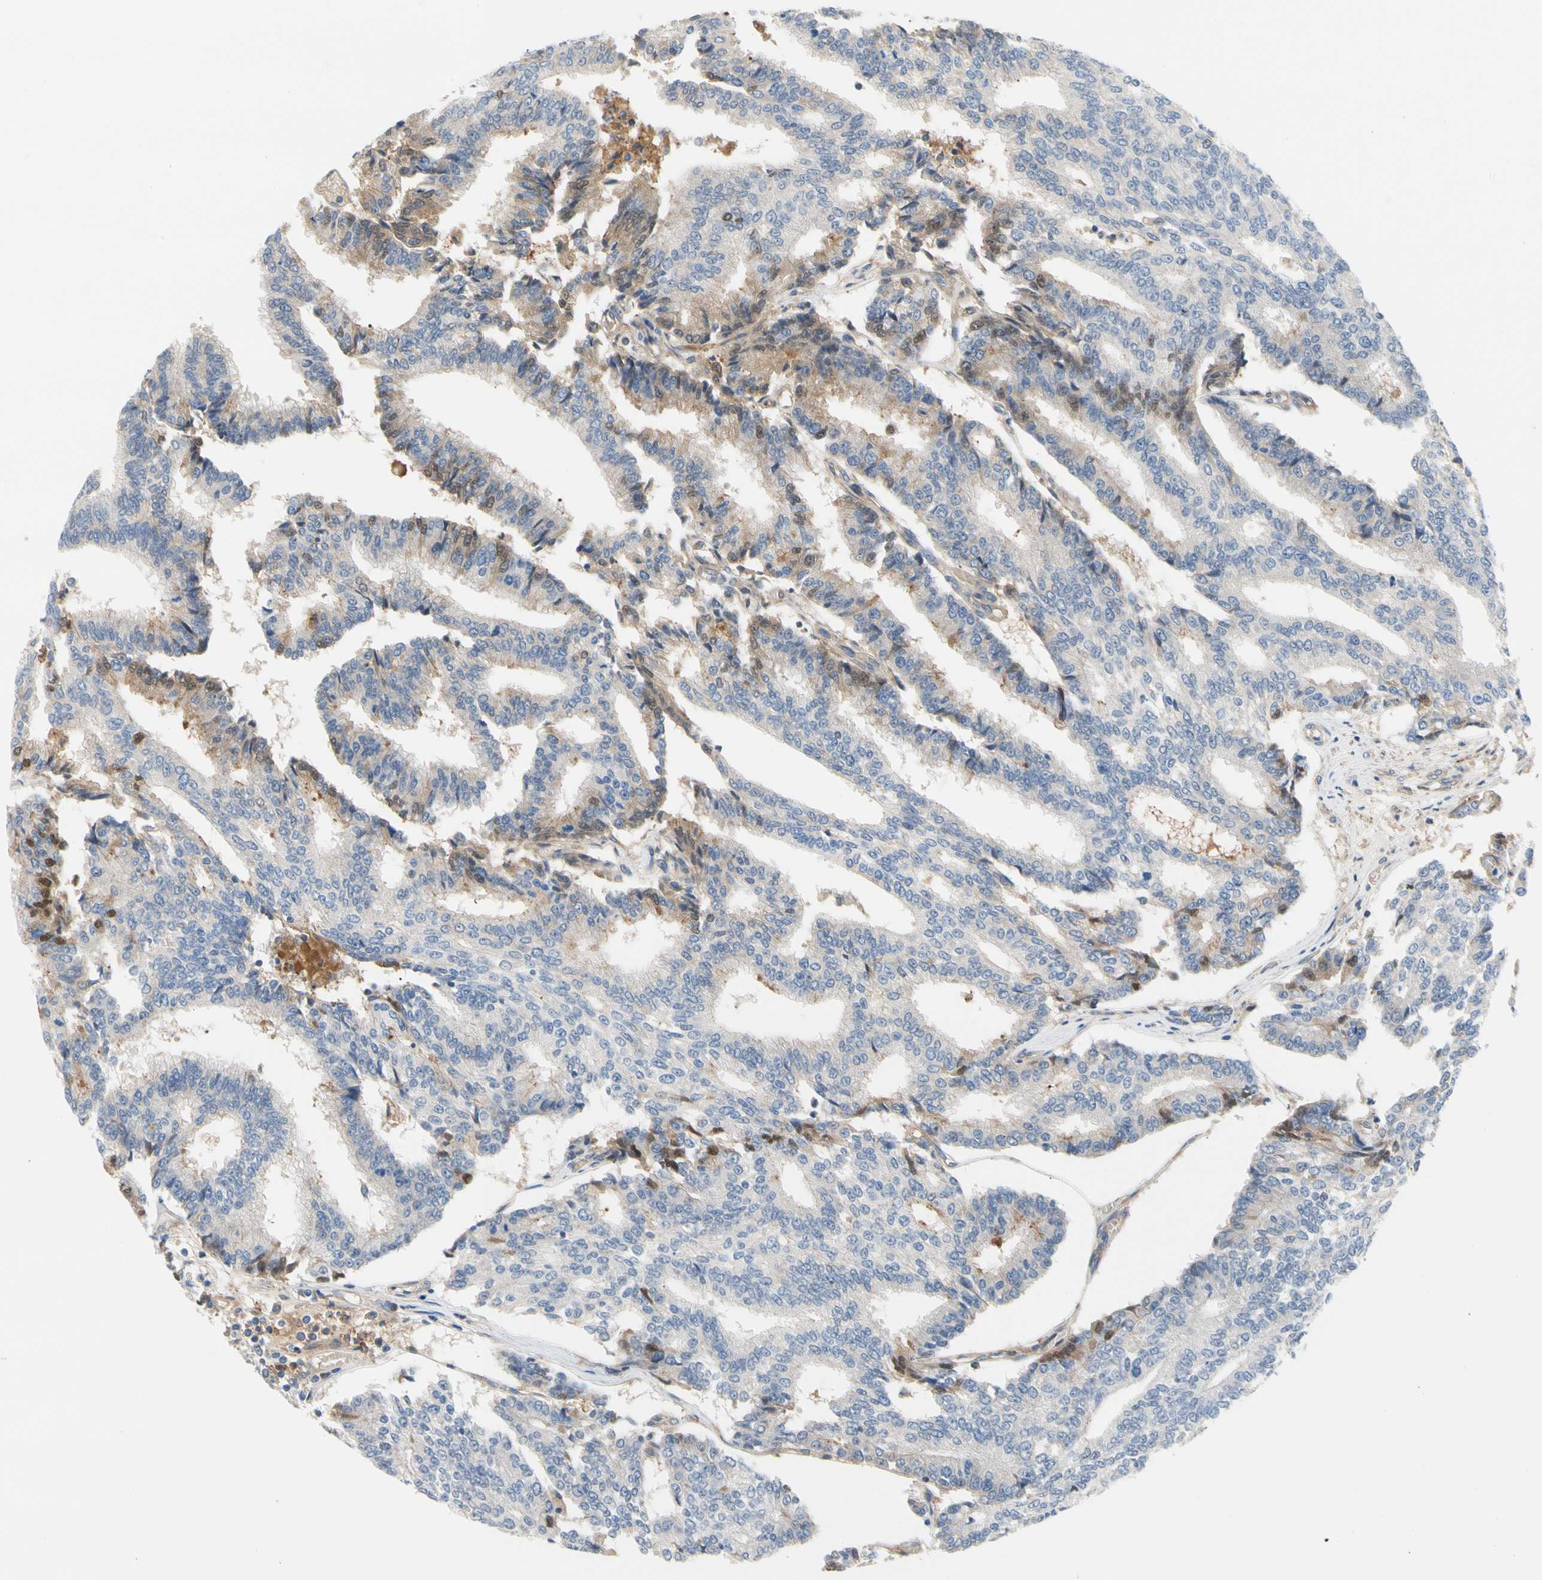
{"staining": {"intensity": "weak", "quantity": "<25%", "location": "cytoplasmic/membranous"}, "tissue": "prostate cancer", "cell_type": "Tumor cells", "image_type": "cancer", "snomed": [{"axis": "morphology", "description": "Adenocarcinoma, High grade"}, {"axis": "topography", "description": "Prostate"}], "caption": "A histopathology image of prostate cancer stained for a protein demonstrates no brown staining in tumor cells.", "gene": "ENTREP3", "patient": {"sex": "male", "age": 55}}